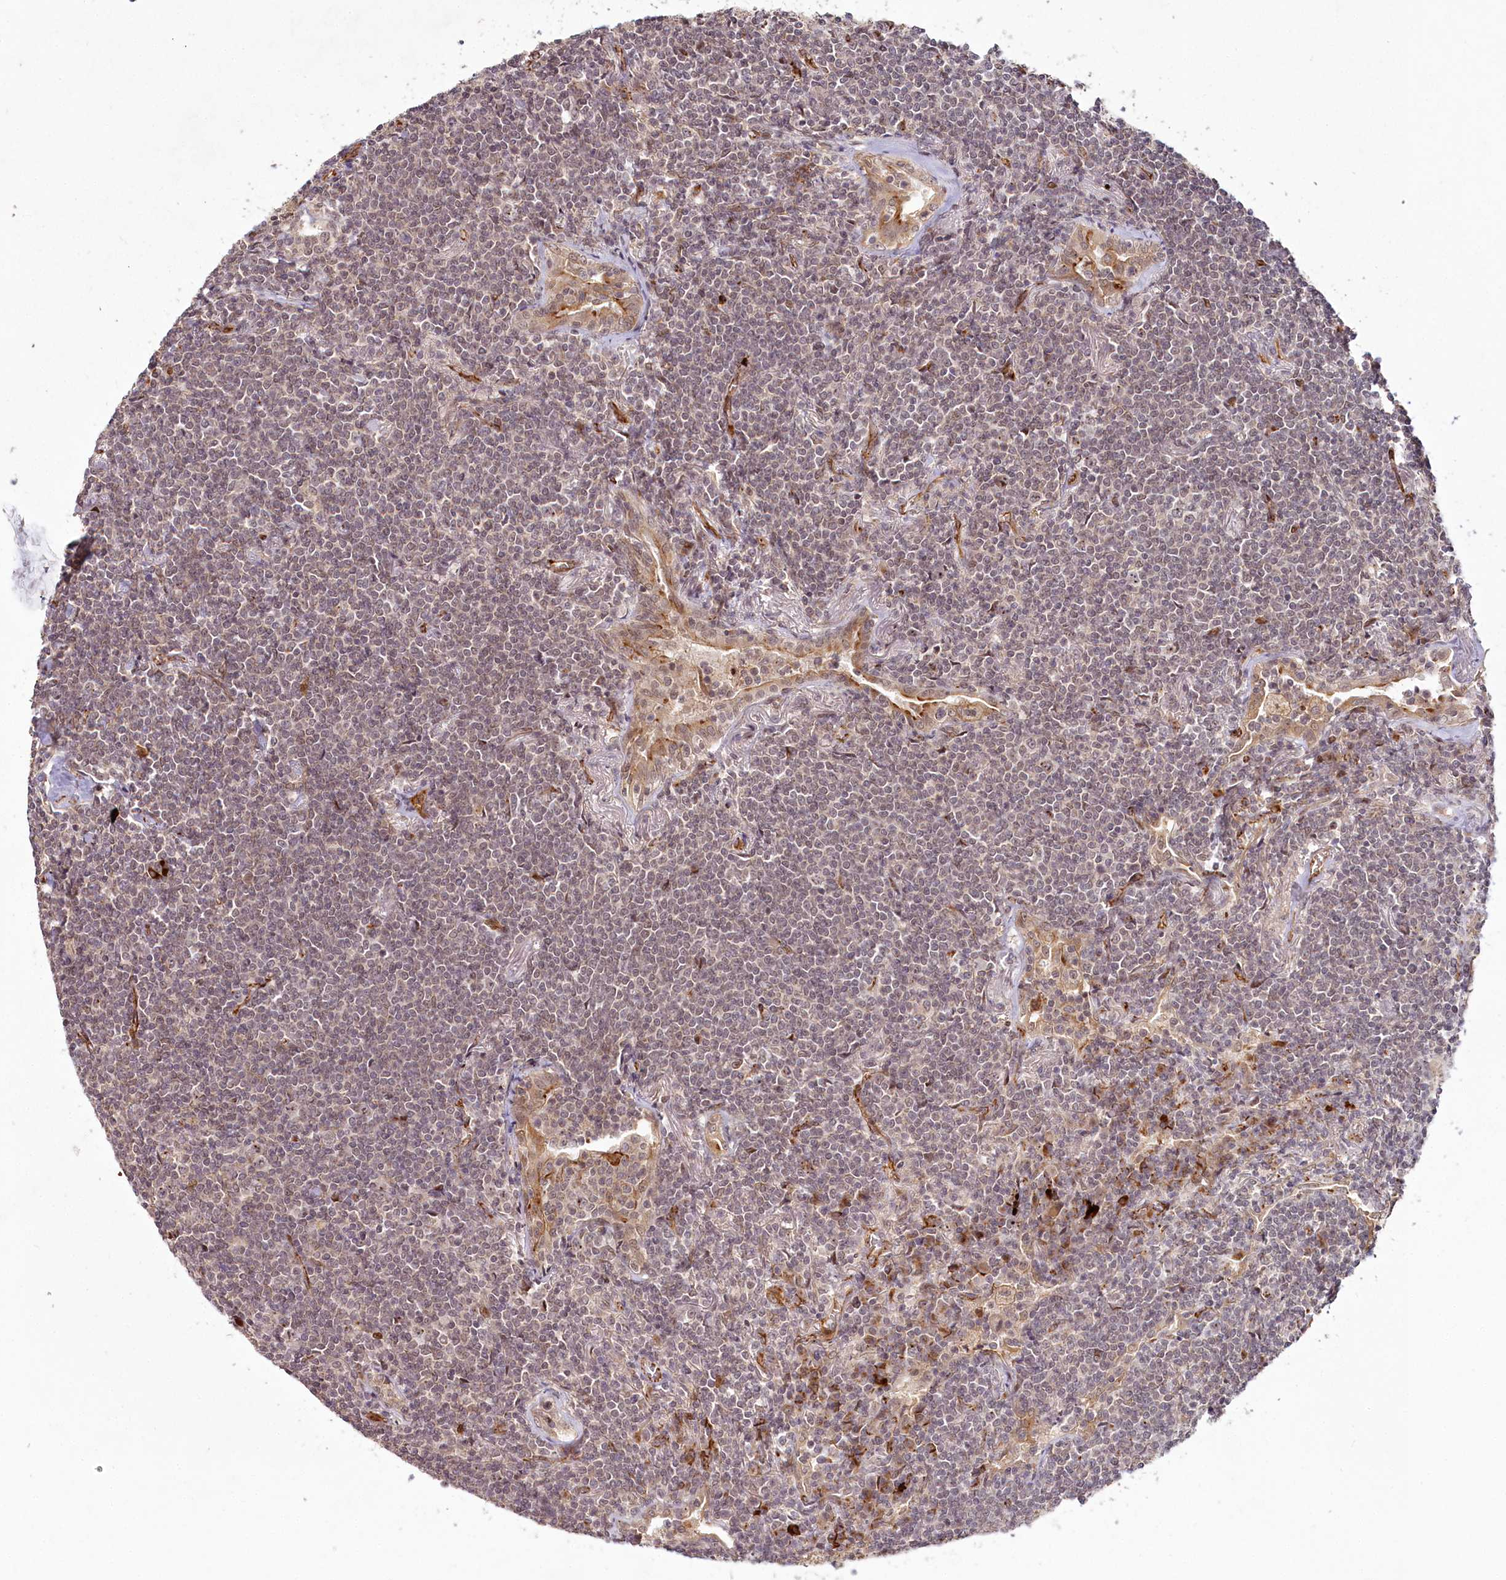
{"staining": {"intensity": "weak", "quantity": ">75%", "location": "nuclear"}, "tissue": "lymphoma", "cell_type": "Tumor cells", "image_type": "cancer", "snomed": [{"axis": "morphology", "description": "Malignant lymphoma, non-Hodgkin's type, Low grade"}, {"axis": "topography", "description": "Lung"}], "caption": "Tumor cells show weak nuclear expression in about >75% of cells in lymphoma.", "gene": "ALKBH8", "patient": {"sex": "female", "age": 71}}